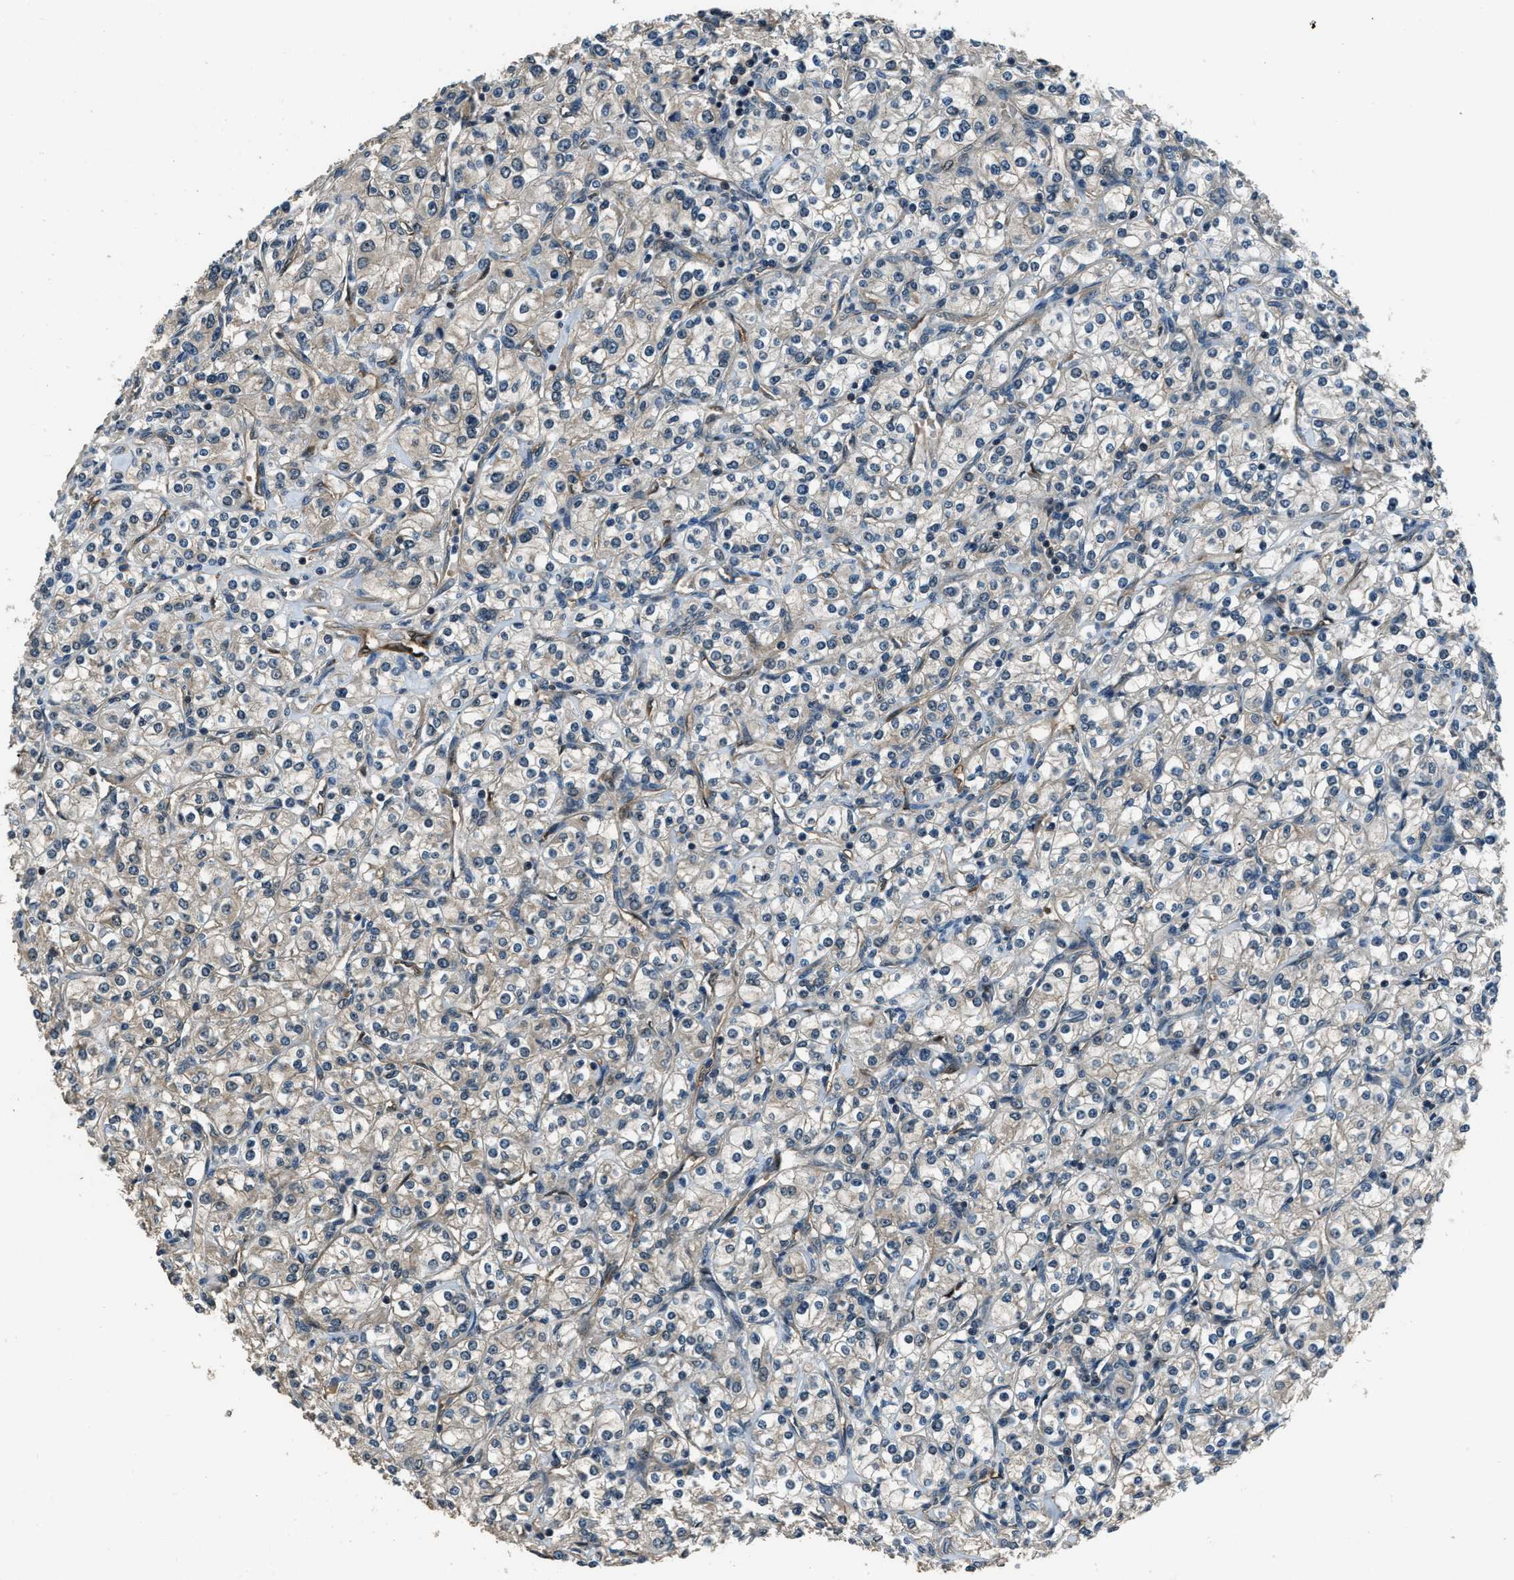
{"staining": {"intensity": "weak", "quantity": "25%-75%", "location": "cytoplasmic/membranous"}, "tissue": "renal cancer", "cell_type": "Tumor cells", "image_type": "cancer", "snomed": [{"axis": "morphology", "description": "Adenocarcinoma, NOS"}, {"axis": "topography", "description": "Kidney"}], "caption": "DAB immunohistochemical staining of human adenocarcinoma (renal) exhibits weak cytoplasmic/membranous protein expression in about 25%-75% of tumor cells.", "gene": "NUDCD3", "patient": {"sex": "male", "age": 77}}